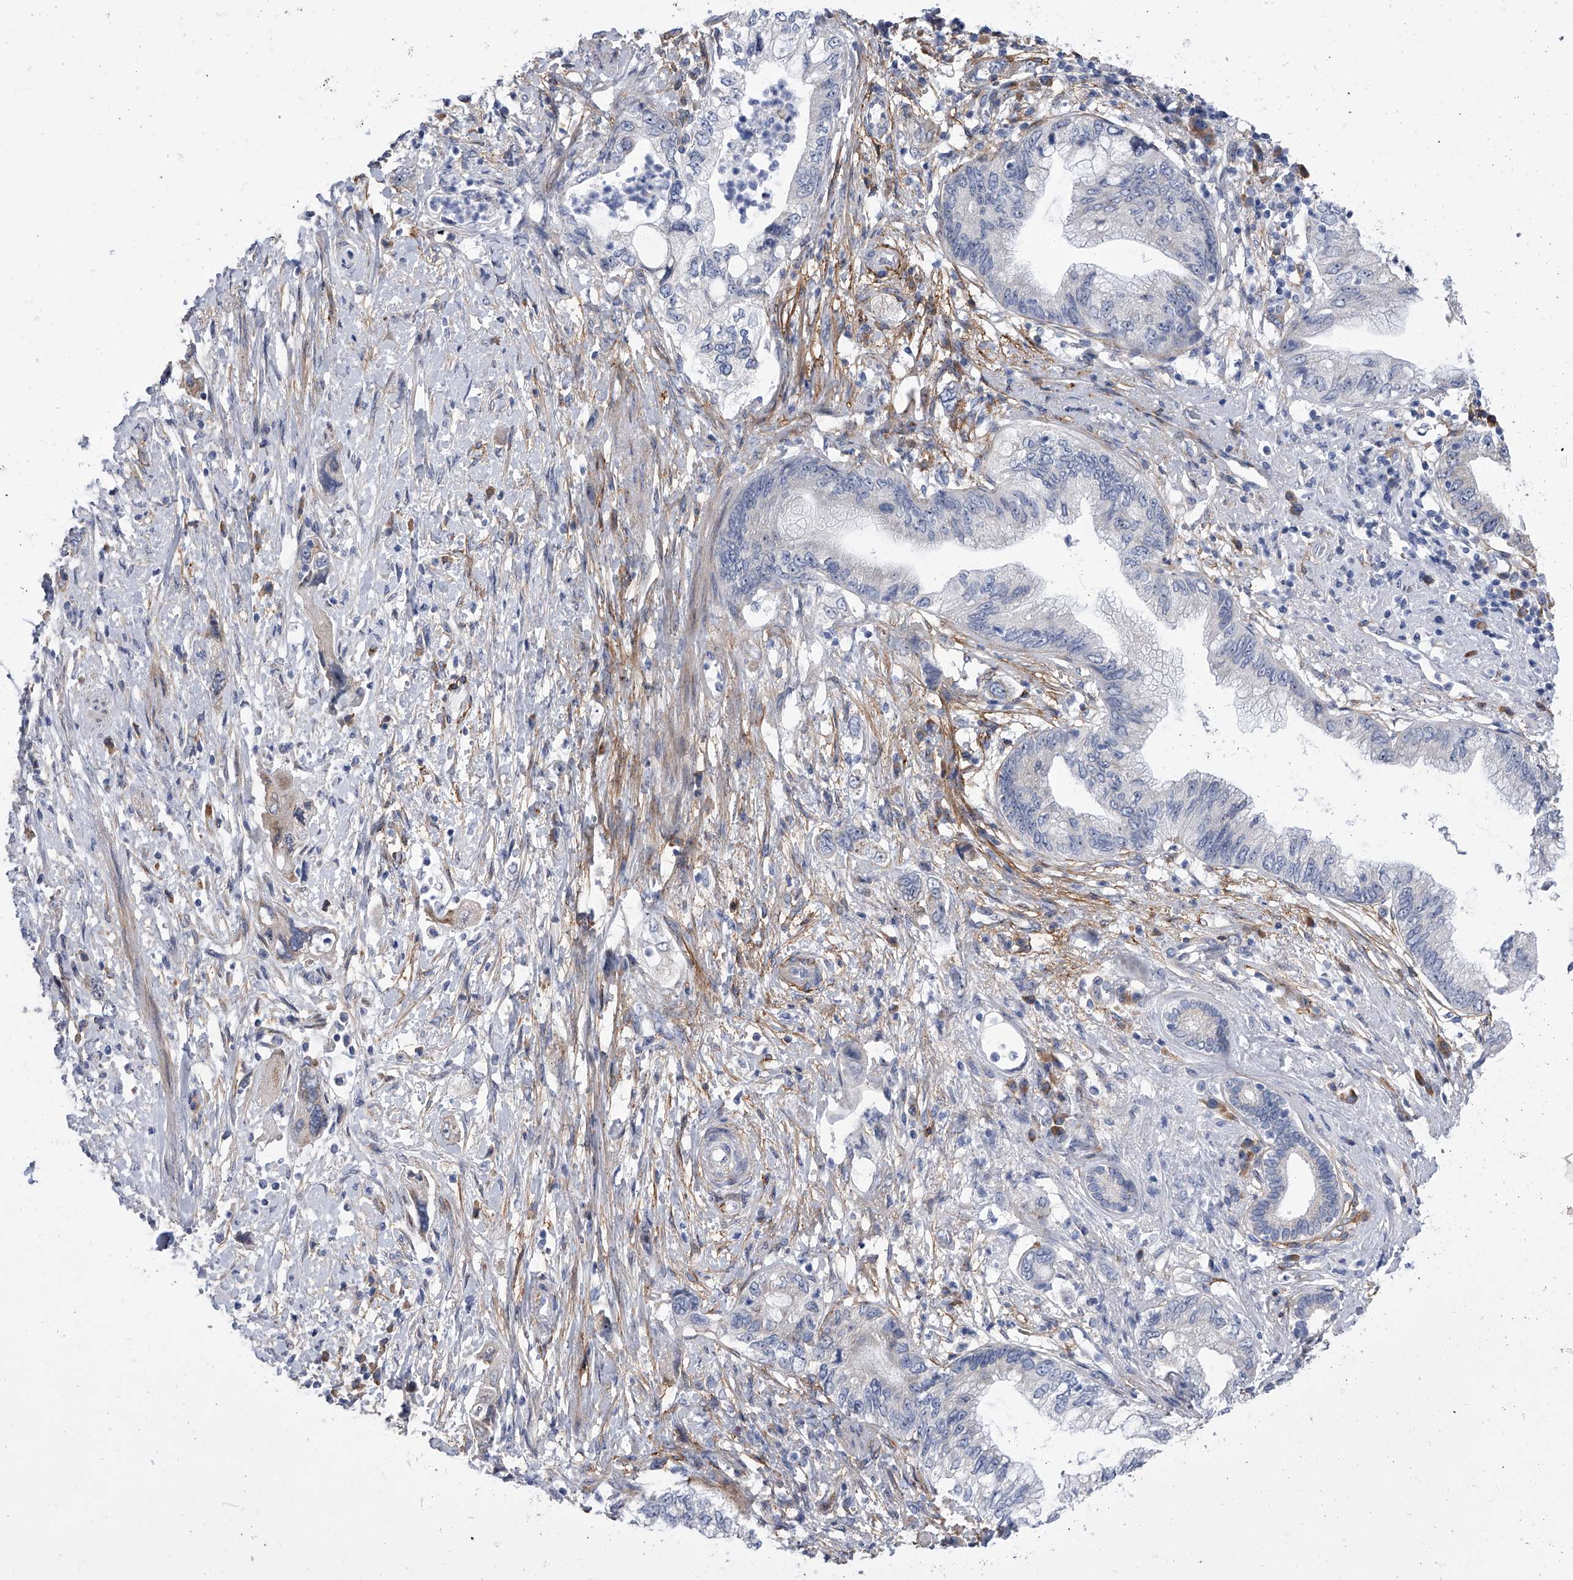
{"staining": {"intensity": "negative", "quantity": "none", "location": "none"}, "tissue": "pancreatic cancer", "cell_type": "Tumor cells", "image_type": "cancer", "snomed": [{"axis": "morphology", "description": "Adenocarcinoma, NOS"}, {"axis": "topography", "description": "Pancreas"}], "caption": "Immunohistochemistry image of neoplastic tissue: adenocarcinoma (pancreatic) stained with DAB (3,3'-diaminobenzidine) demonstrates no significant protein staining in tumor cells.", "gene": "ALG14", "patient": {"sex": "female", "age": 73}}